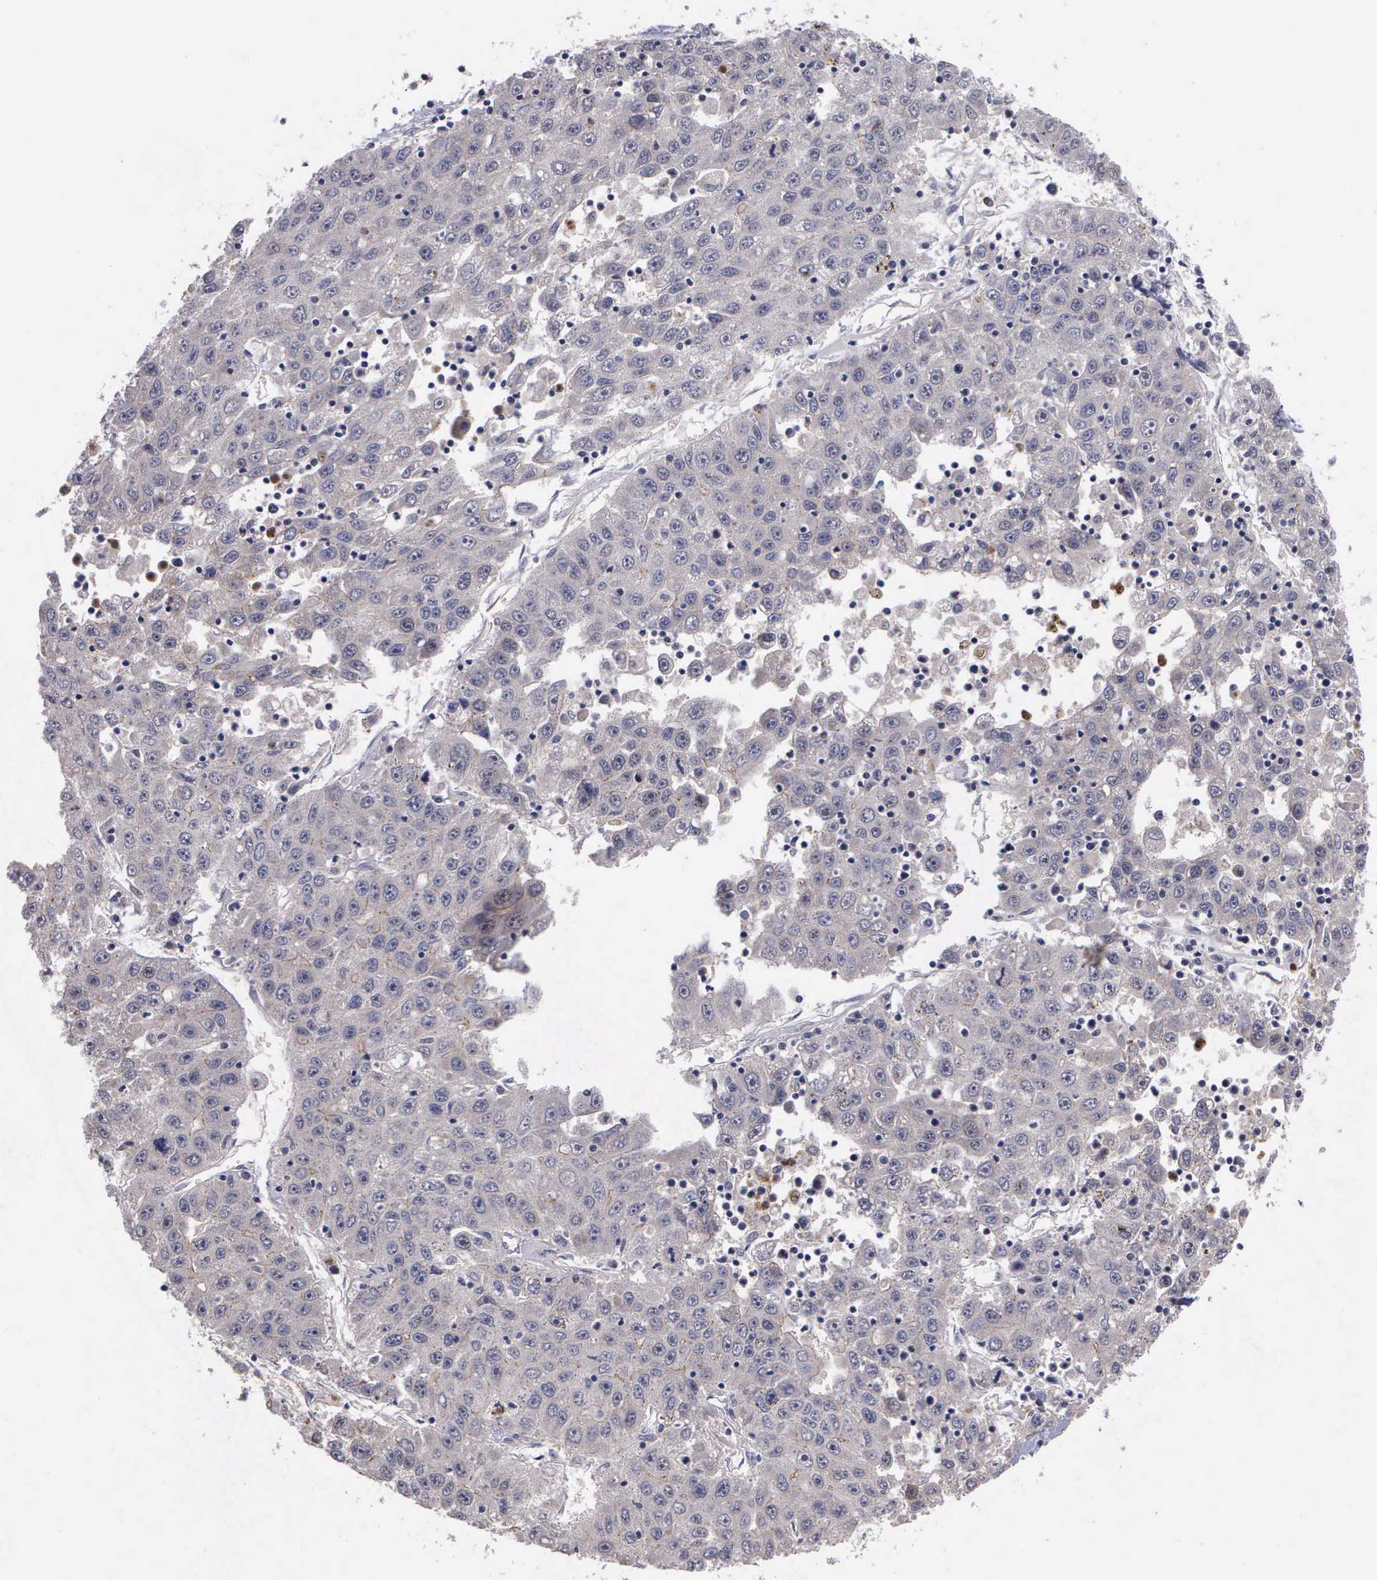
{"staining": {"intensity": "weak", "quantity": "<25%", "location": "cytoplasmic/membranous"}, "tissue": "liver cancer", "cell_type": "Tumor cells", "image_type": "cancer", "snomed": [{"axis": "morphology", "description": "Carcinoma, Hepatocellular, NOS"}, {"axis": "topography", "description": "Liver"}], "caption": "Immunohistochemistry of hepatocellular carcinoma (liver) displays no staining in tumor cells.", "gene": "MAP3K9", "patient": {"sex": "male", "age": 49}}